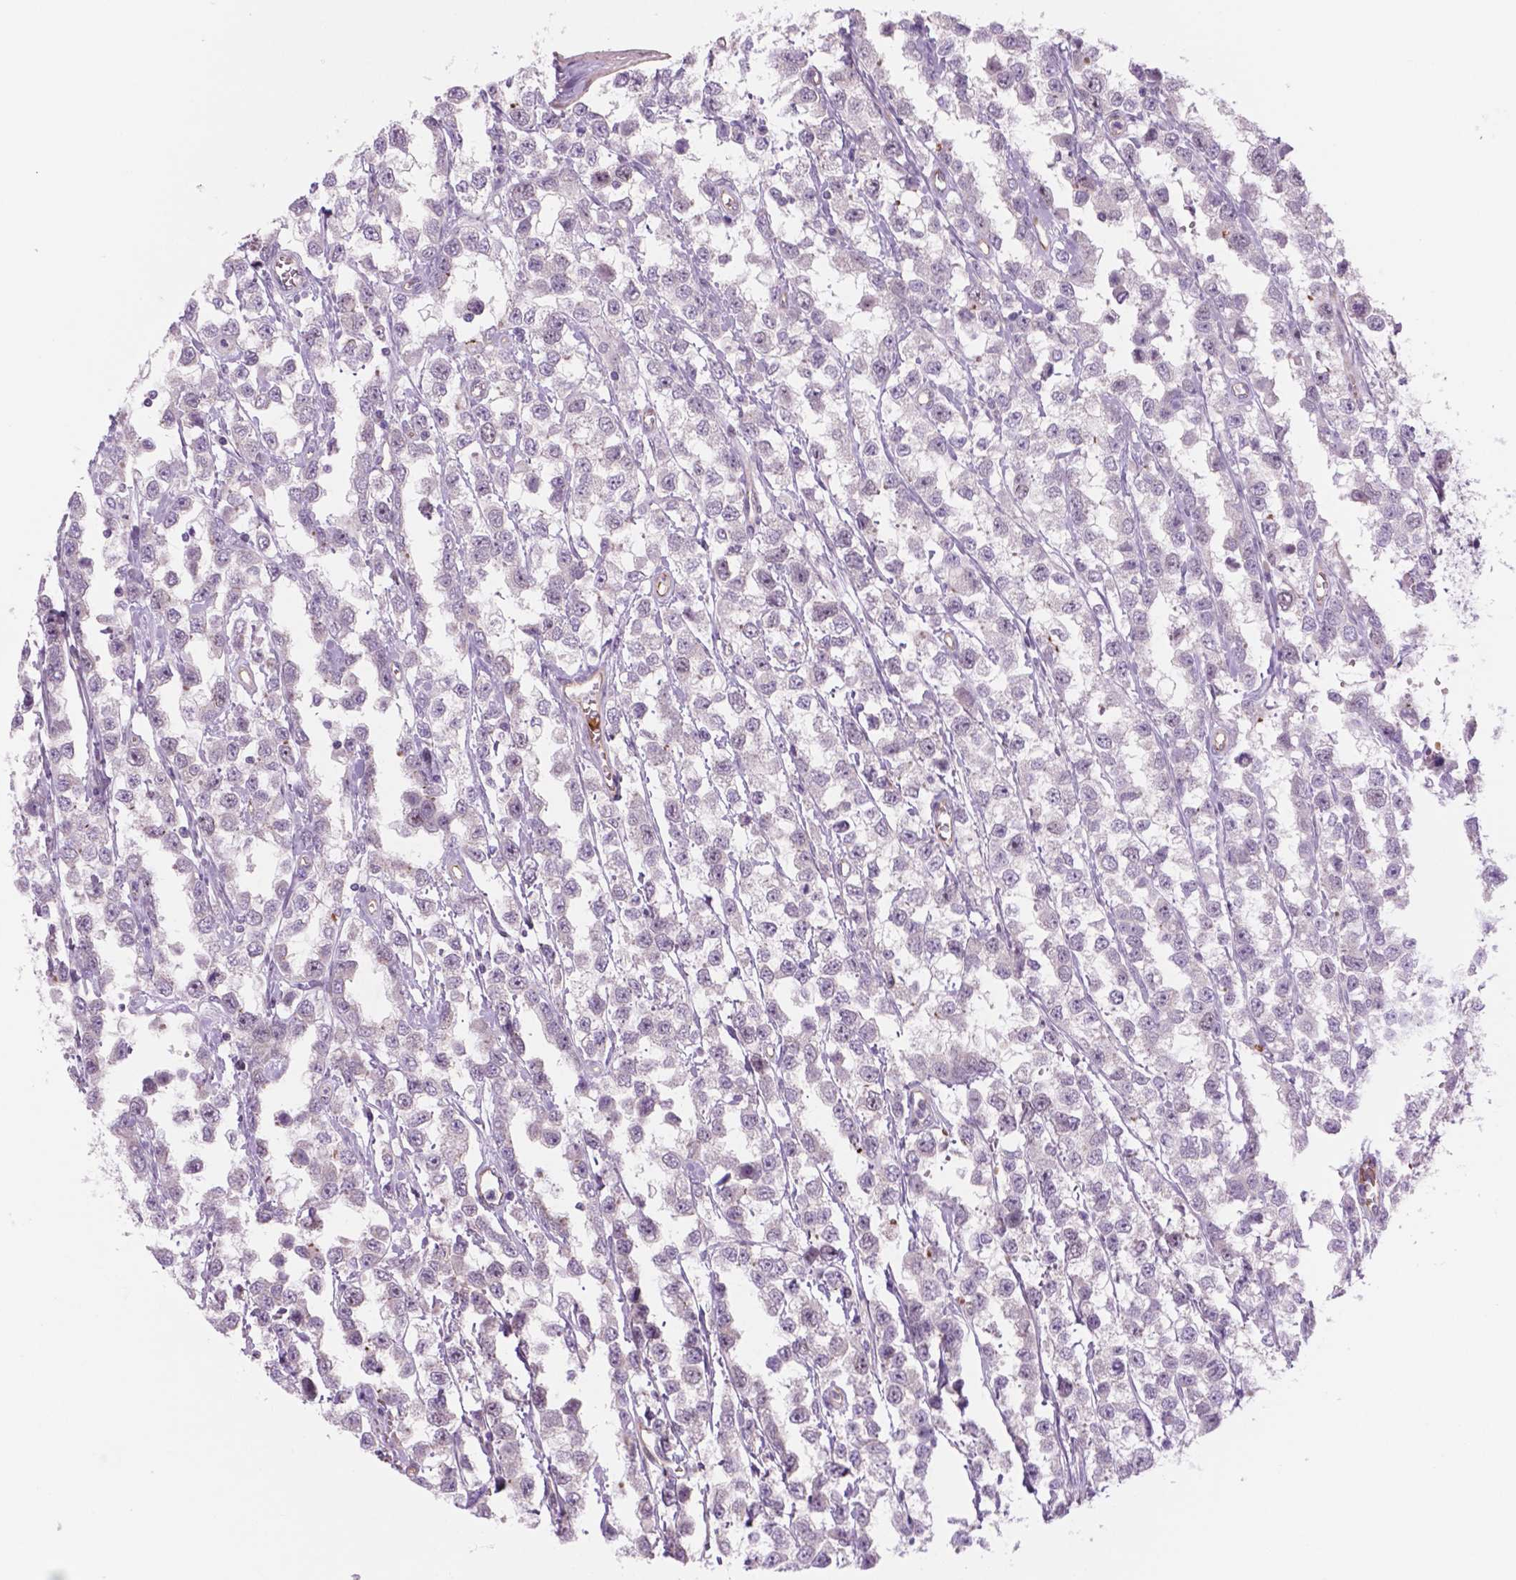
{"staining": {"intensity": "negative", "quantity": "none", "location": "none"}, "tissue": "testis cancer", "cell_type": "Tumor cells", "image_type": "cancer", "snomed": [{"axis": "morphology", "description": "Seminoma, NOS"}, {"axis": "topography", "description": "Testis"}], "caption": "This image is of testis seminoma stained with IHC to label a protein in brown with the nuclei are counter-stained blue. There is no positivity in tumor cells. (Immunohistochemistry, brightfield microscopy, high magnification).", "gene": "RND3", "patient": {"sex": "male", "age": 34}}